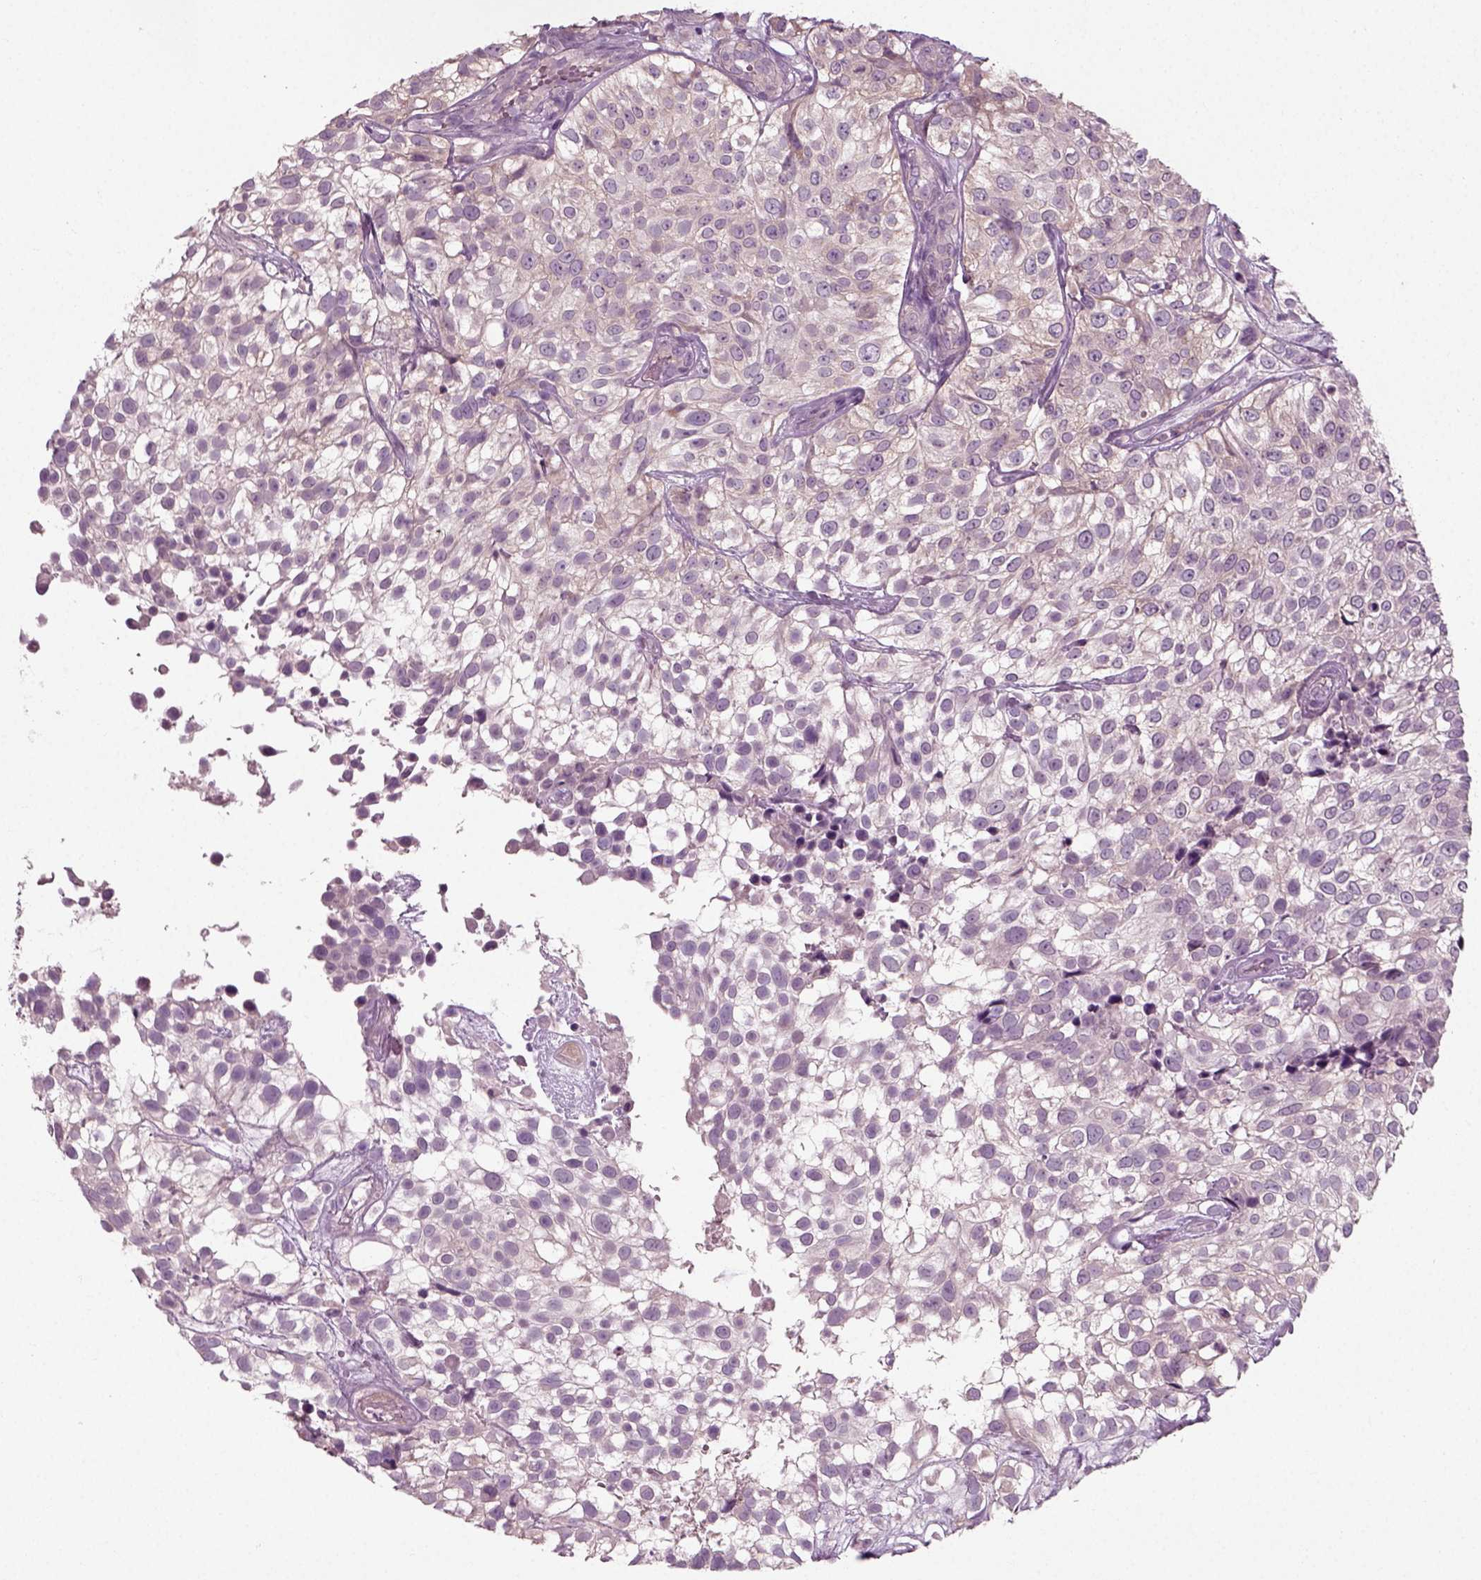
{"staining": {"intensity": "weak", "quantity": "<25%", "location": "cytoplasmic/membranous"}, "tissue": "urothelial cancer", "cell_type": "Tumor cells", "image_type": "cancer", "snomed": [{"axis": "morphology", "description": "Urothelial carcinoma, High grade"}, {"axis": "topography", "description": "Urinary bladder"}], "caption": "A histopathology image of human urothelial carcinoma (high-grade) is negative for staining in tumor cells. The staining was performed using DAB to visualize the protein expression in brown, while the nuclei were stained in blue with hematoxylin (Magnification: 20x).", "gene": "RND2", "patient": {"sex": "male", "age": 56}}